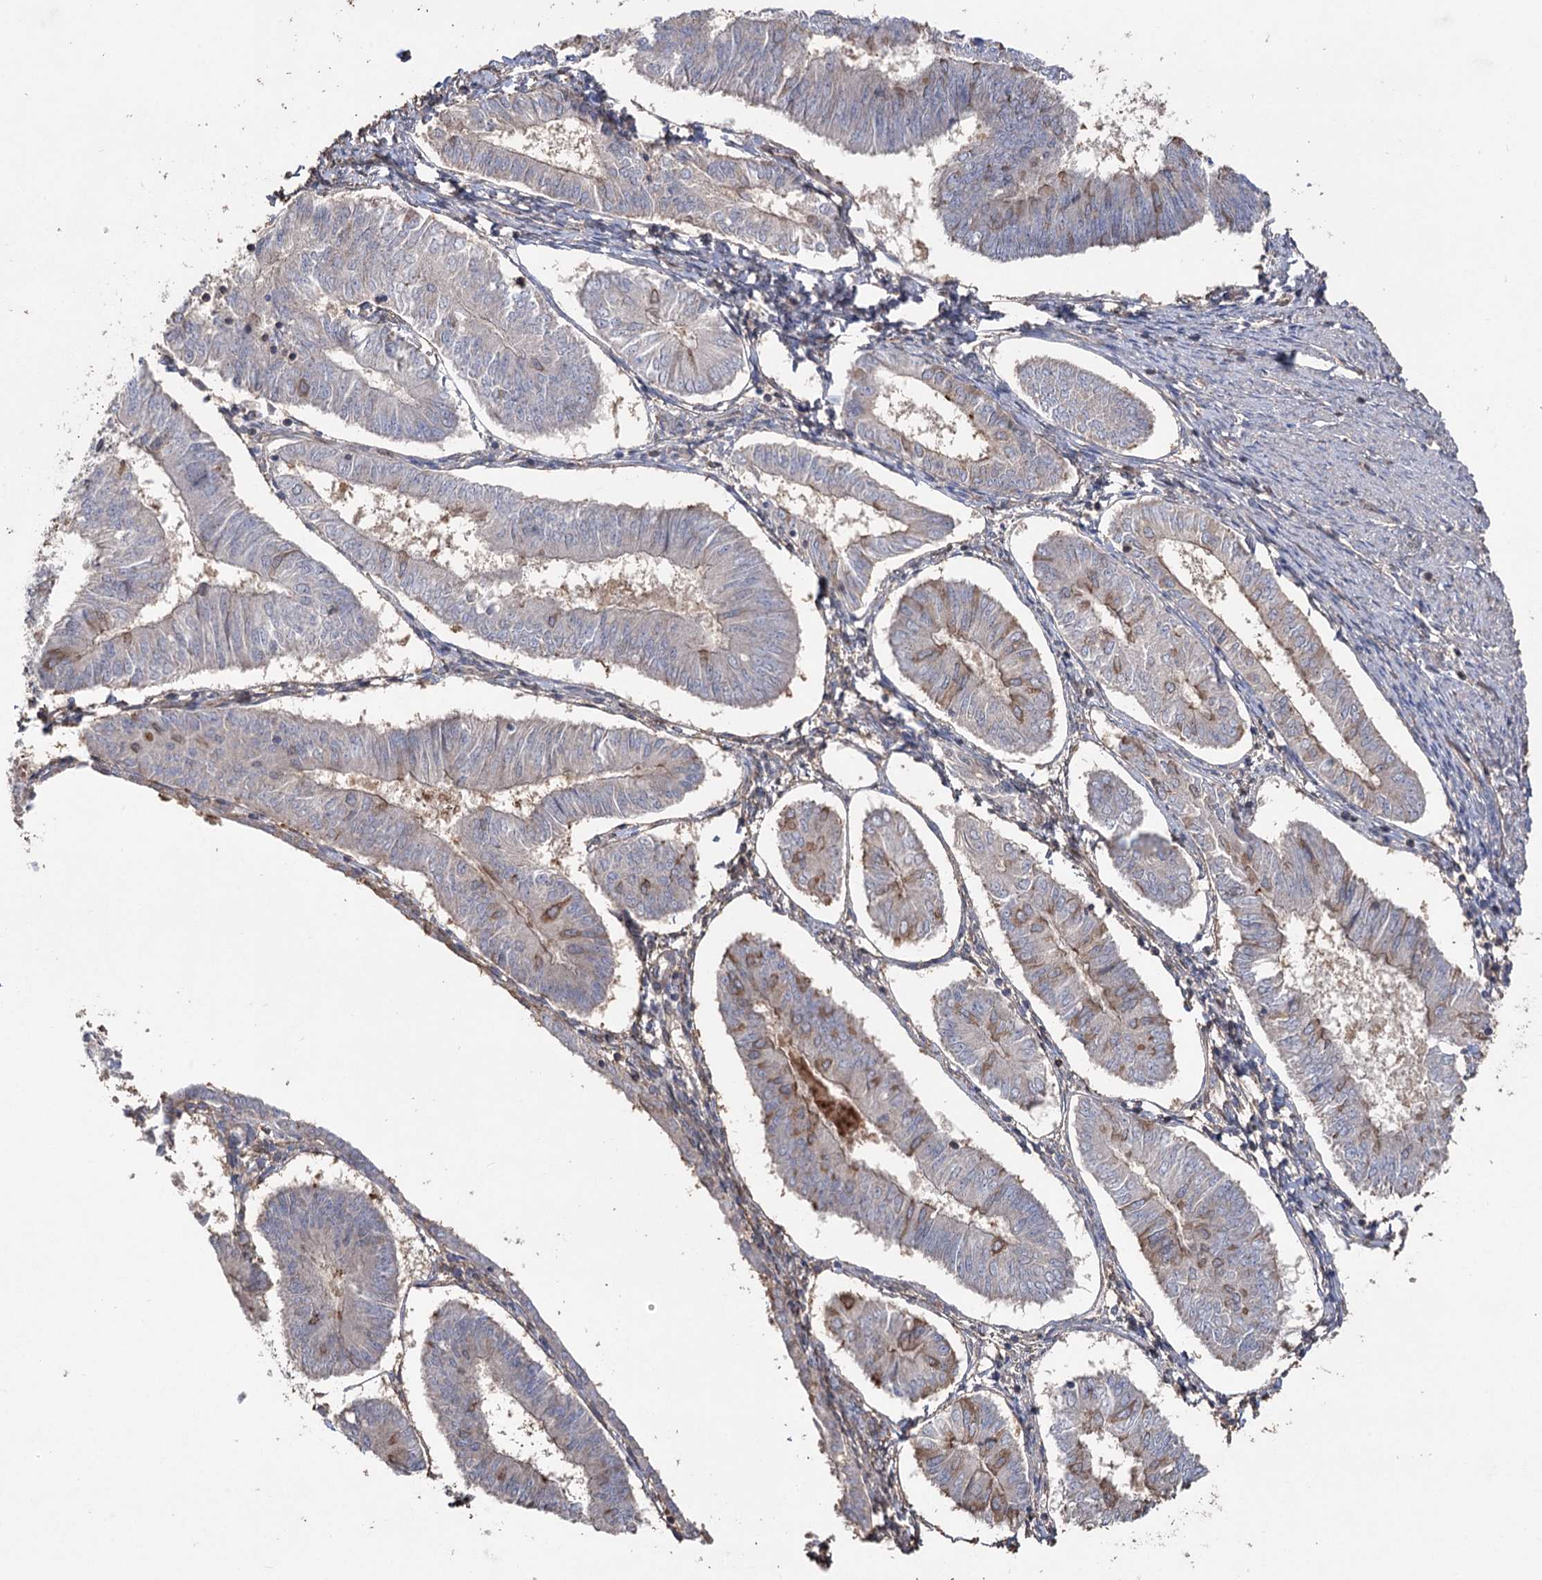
{"staining": {"intensity": "moderate", "quantity": "<25%", "location": "cytoplasmic/membranous"}, "tissue": "endometrial cancer", "cell_type": "Tumor cells", "image_type": "cancer", "snomed": [{"axis": "morphology", "description": "Adenocarcinoma, NOS"}, {"axis": "topography", "description": "Endometrium"}], "caption": "The image reveals immunohistochemical staining of adenocarcinoma (endometrial). There is moderate cytoplasmic/membranous expression is present in about <25% of tumor cells. The staining is performed using DAB brown chromogen to label protein expression. The nuclei are counter-stained blue using hematoxylin.", "gene": "FAM13B", "patient": {"sex": "female", "age": 58}}